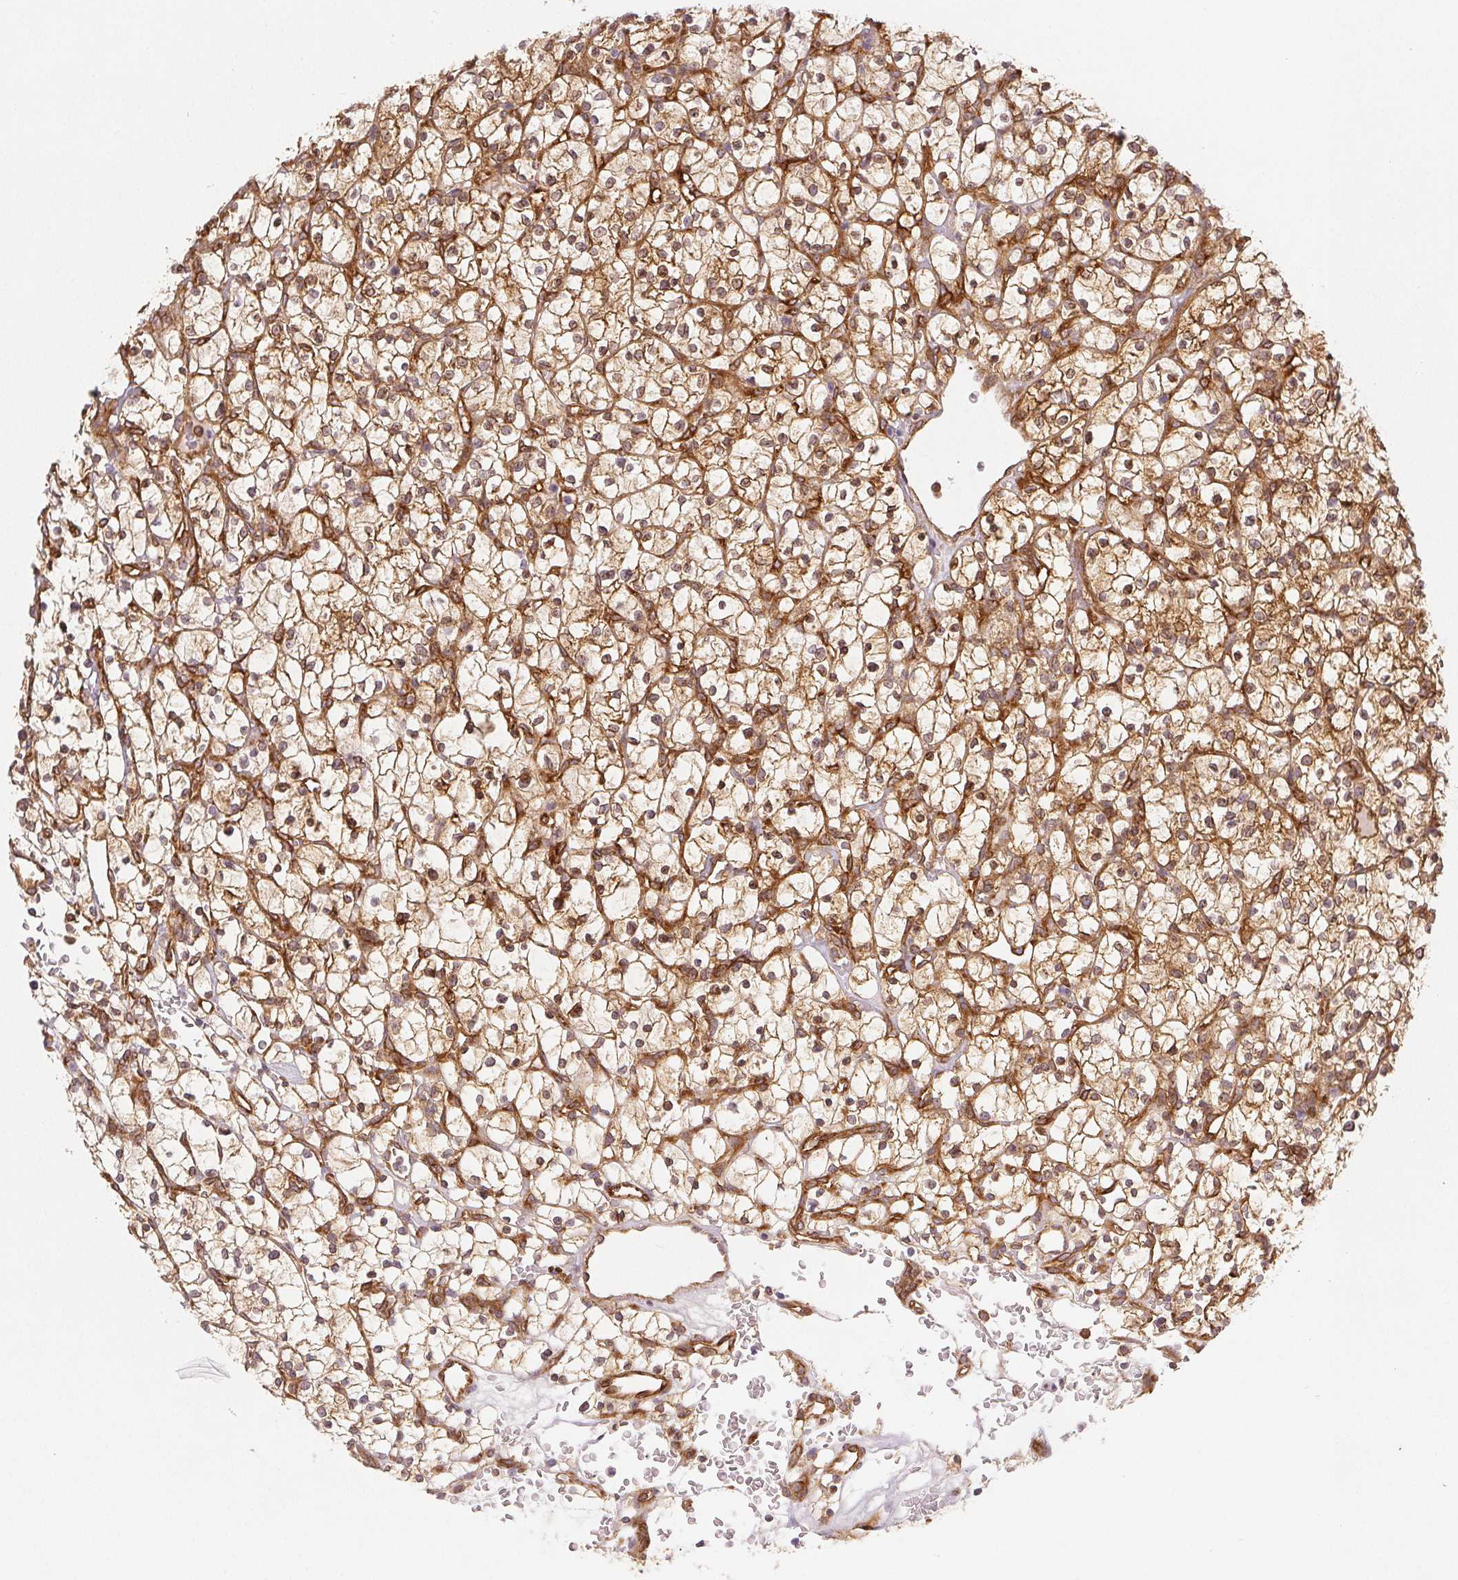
{"staining": {"intensity": "moderate", "quantity": ">75%", "location": "cytoplasmic/membranous"}, "tissue": "renal cancer", "cell_type": "Tumor cells", "image_type": "cancer", "snomed": [{"axis": "morphology", "description": "Adenocarcinoma, NOS"}, {"axis": "topography", "description": "Kidney"}], "caption": "A high-resolution image shows IHC staining of adenocarcinoma (renal), which displays moderate cytoplasmic/membranous staining in about >75% of tumor cells. Ihc stains the protein of interest in brown and the nuclei are stained blue.", "gene": "DIAPH2", "patient": {"sex": "female", "age": 64}}